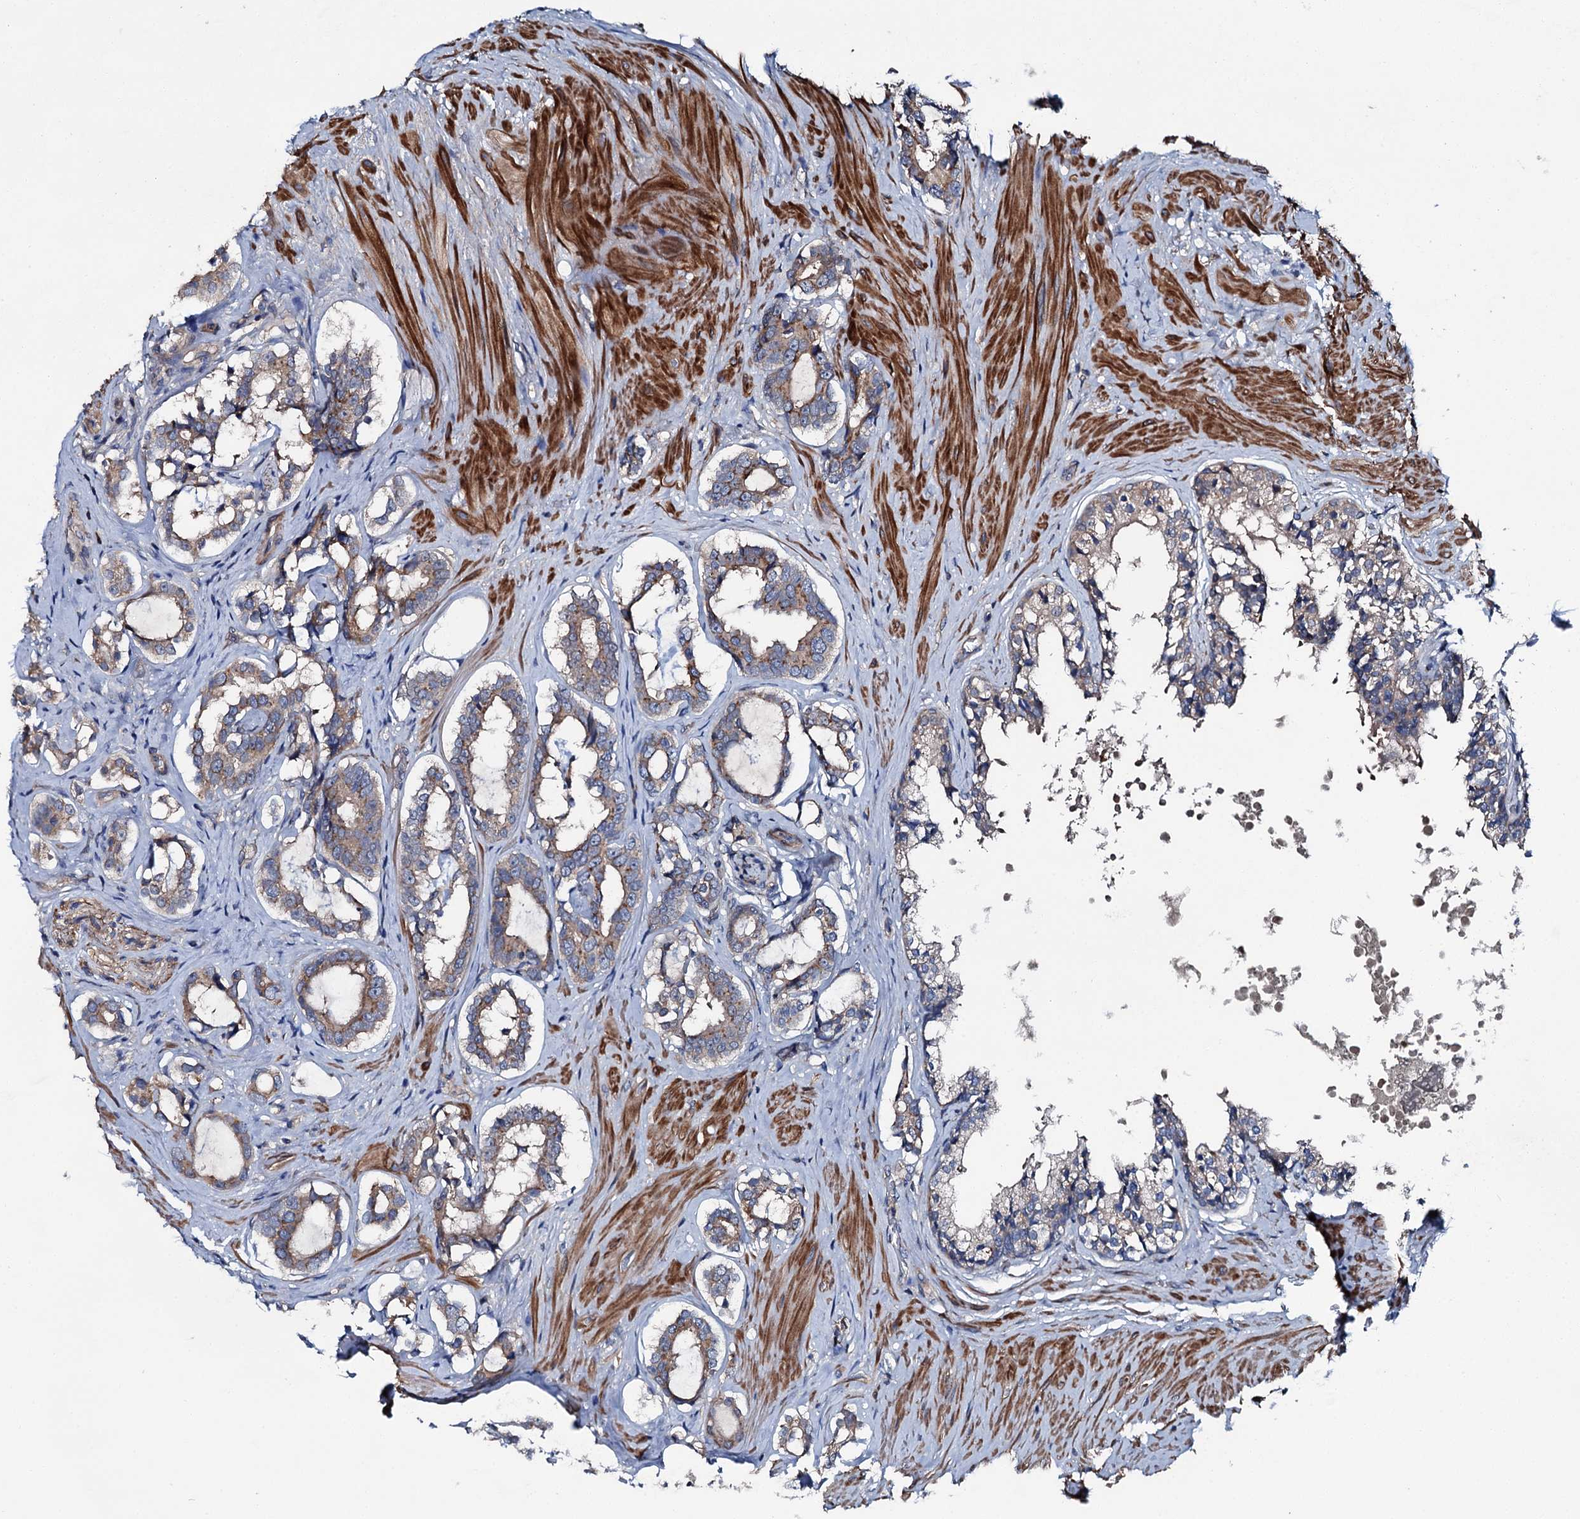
{"staining": {"intensity": "moderate", "quantity": "25%-75%", "location": "cytoplasmic/membranous"}, "tissue": "prostate cancer", "cell_type": "Tumor cells", "image_type": "cancer", "snomed": [{"axis": "morphology", "description": "Adenocarcinoma, High grade"}, {"axis": "topography", "description": "Prostate"}], "caption": "Immunohistochemistry of prostate cancer (adenocarcinoma (high-grade)) shows medium levels of moderate cytoplasmic/membranous staining in about 25%-75% of tumor cells.", "gene": "SLC22A25", "patient": {"sex": "male", "age": 58}}